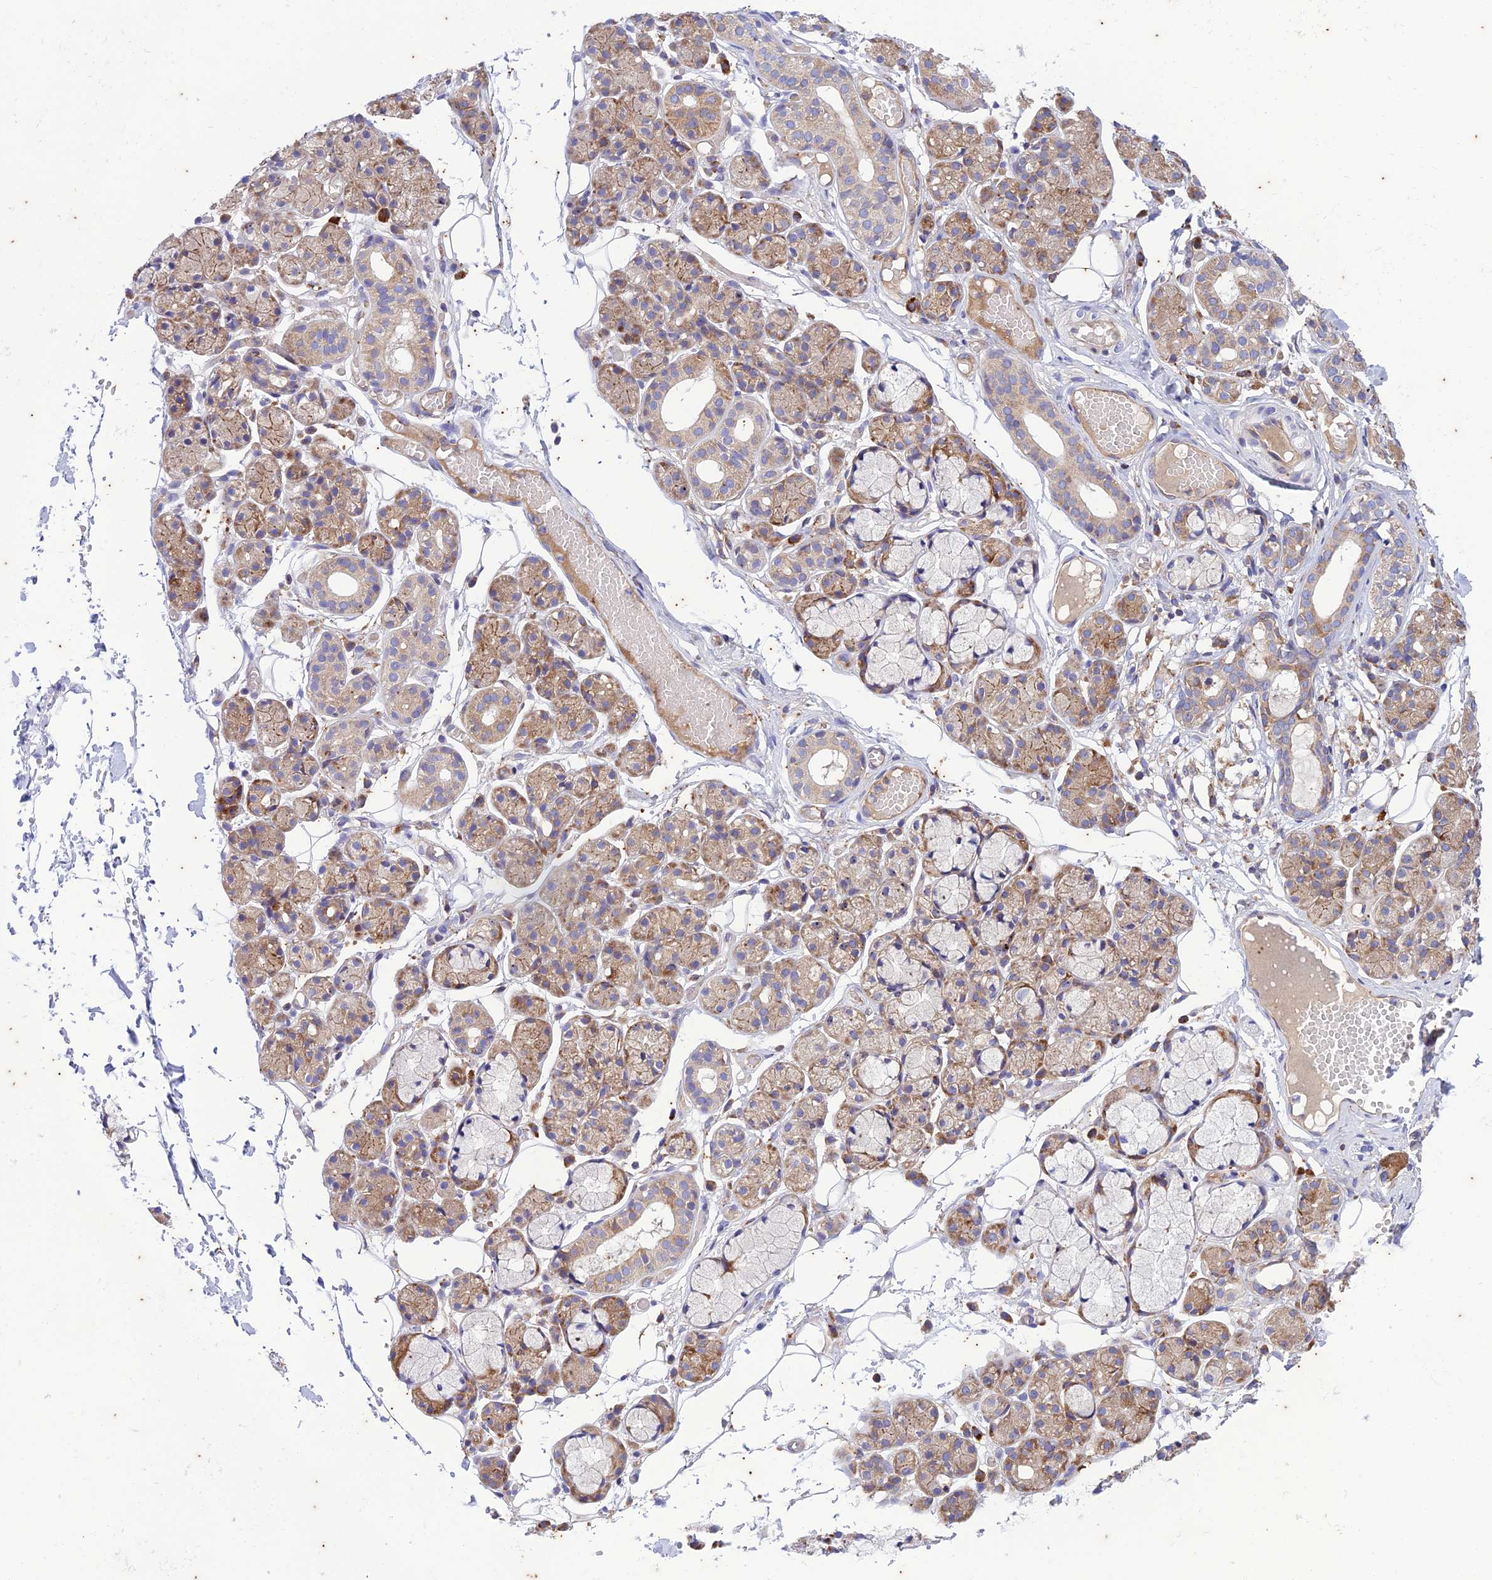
{"staining": {"intensity": "moderate", "quantity": "25%-75%", "location": "cytoplasmic/membranous"}, "tissue": "salivary gland", "cell_type": "Glandular cells", "image_type": "normal", "snomed": [{"axis": "morphology", "description": "Normal tissue, NOS"}, {"axis": "topography", "description": "Salivary gland"}], "caption": "DAB (3,3'-diaminobenzidine) immunohistochemical staining of unremarkable human salivary gland reveals moderate cytoplasmic/membranous protein positivity in approximately 25%-75% of glandular cells.", "gene": "PIMREG", "patient": {"sex": "male", "age": 63}}